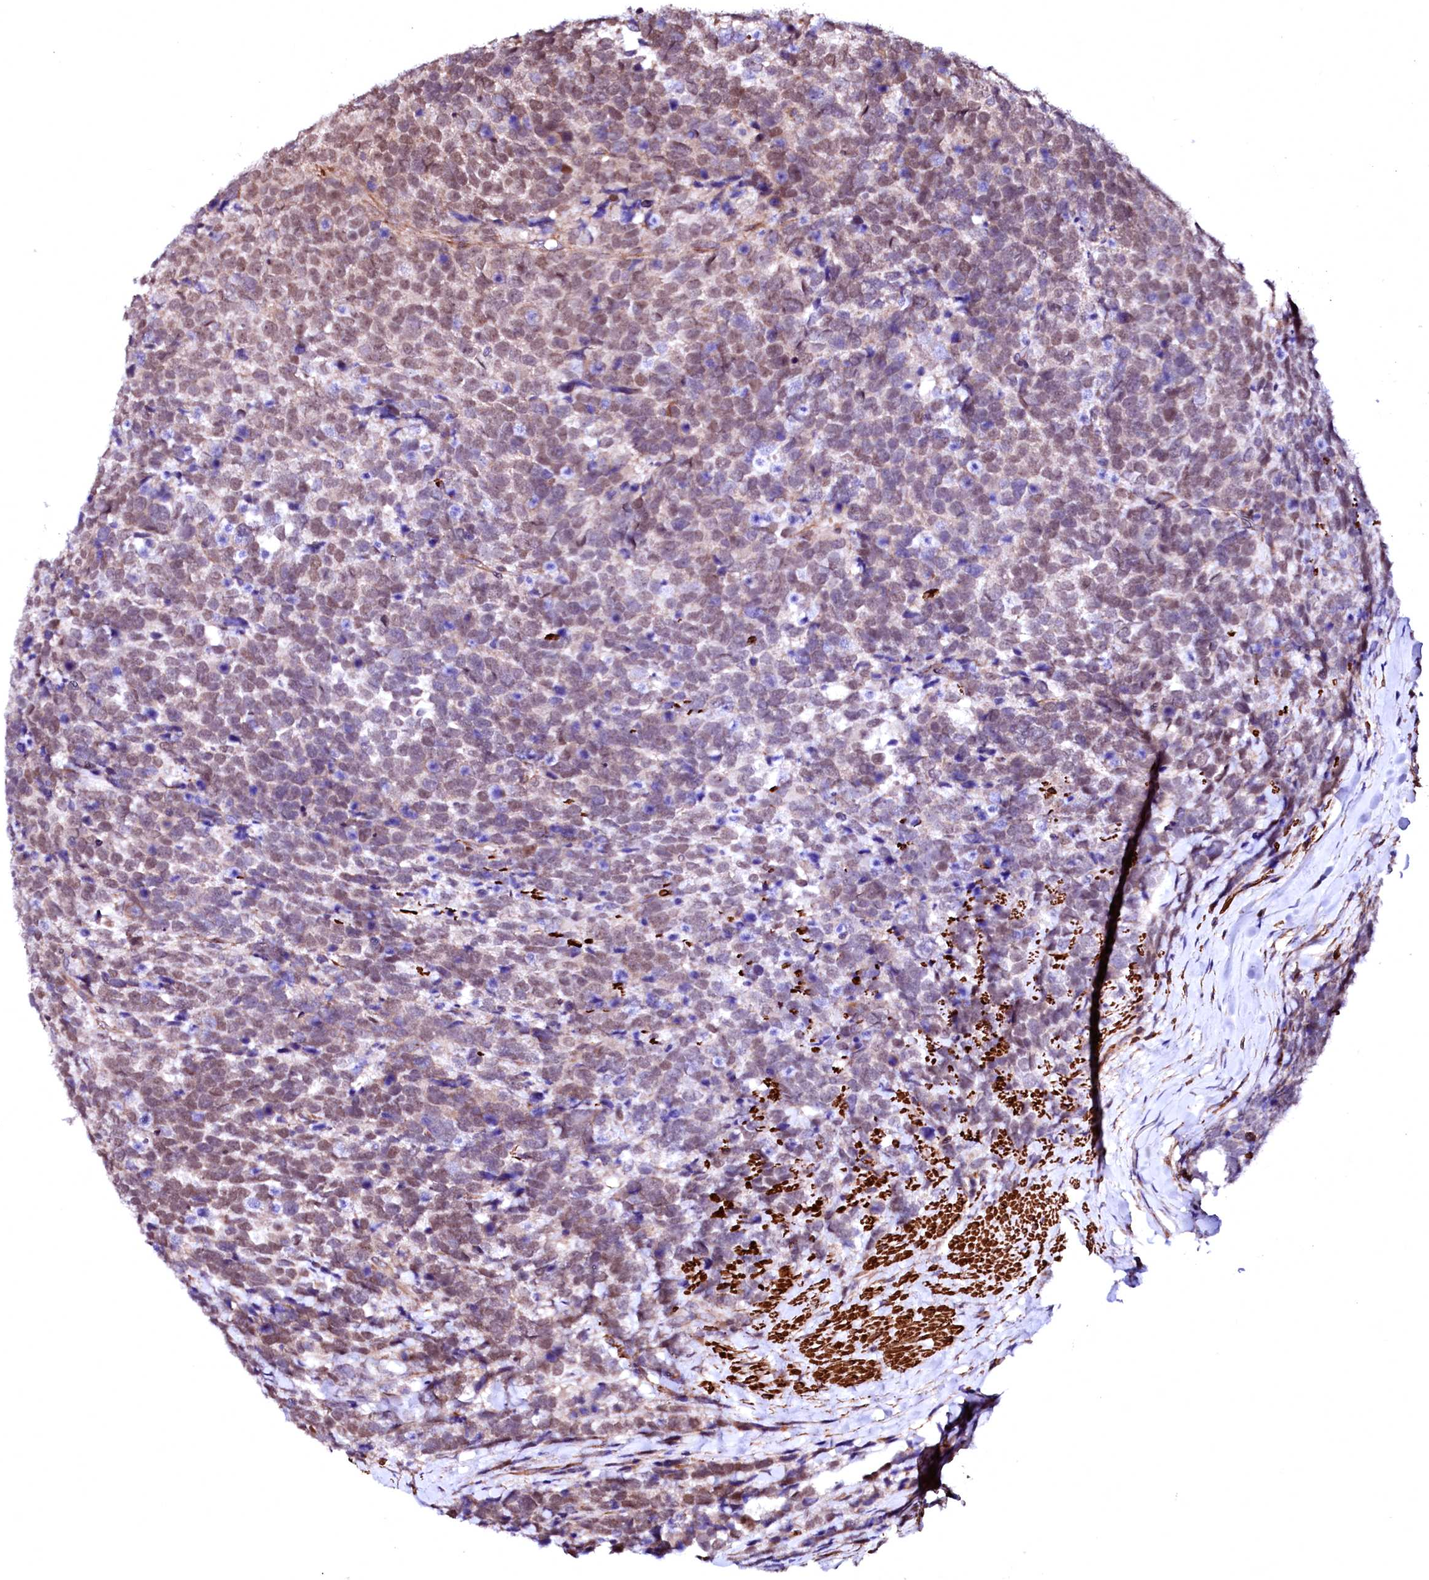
{"staining": {"intensity": "weak", "quantity": "25%-75%", "location": "nuclear"}, "tissue": "urothelial cancer", "cell_type": "Tumor cells", "image_type": "cancer", "snomed": [{"axis": "morphology", "description": "Urothelial carcinoma, High grade"}, {"axis": "topography", "description": "Urinary bladder"}], "caption": "Human high-grade urothelial carcinoma stained for a protein (brown) demonstrates weak nuclear positive positivity in approximately 25%-75% of tumor cells.", "gene": "GPR176", "patient": {"sex": "female", "age": 82}}